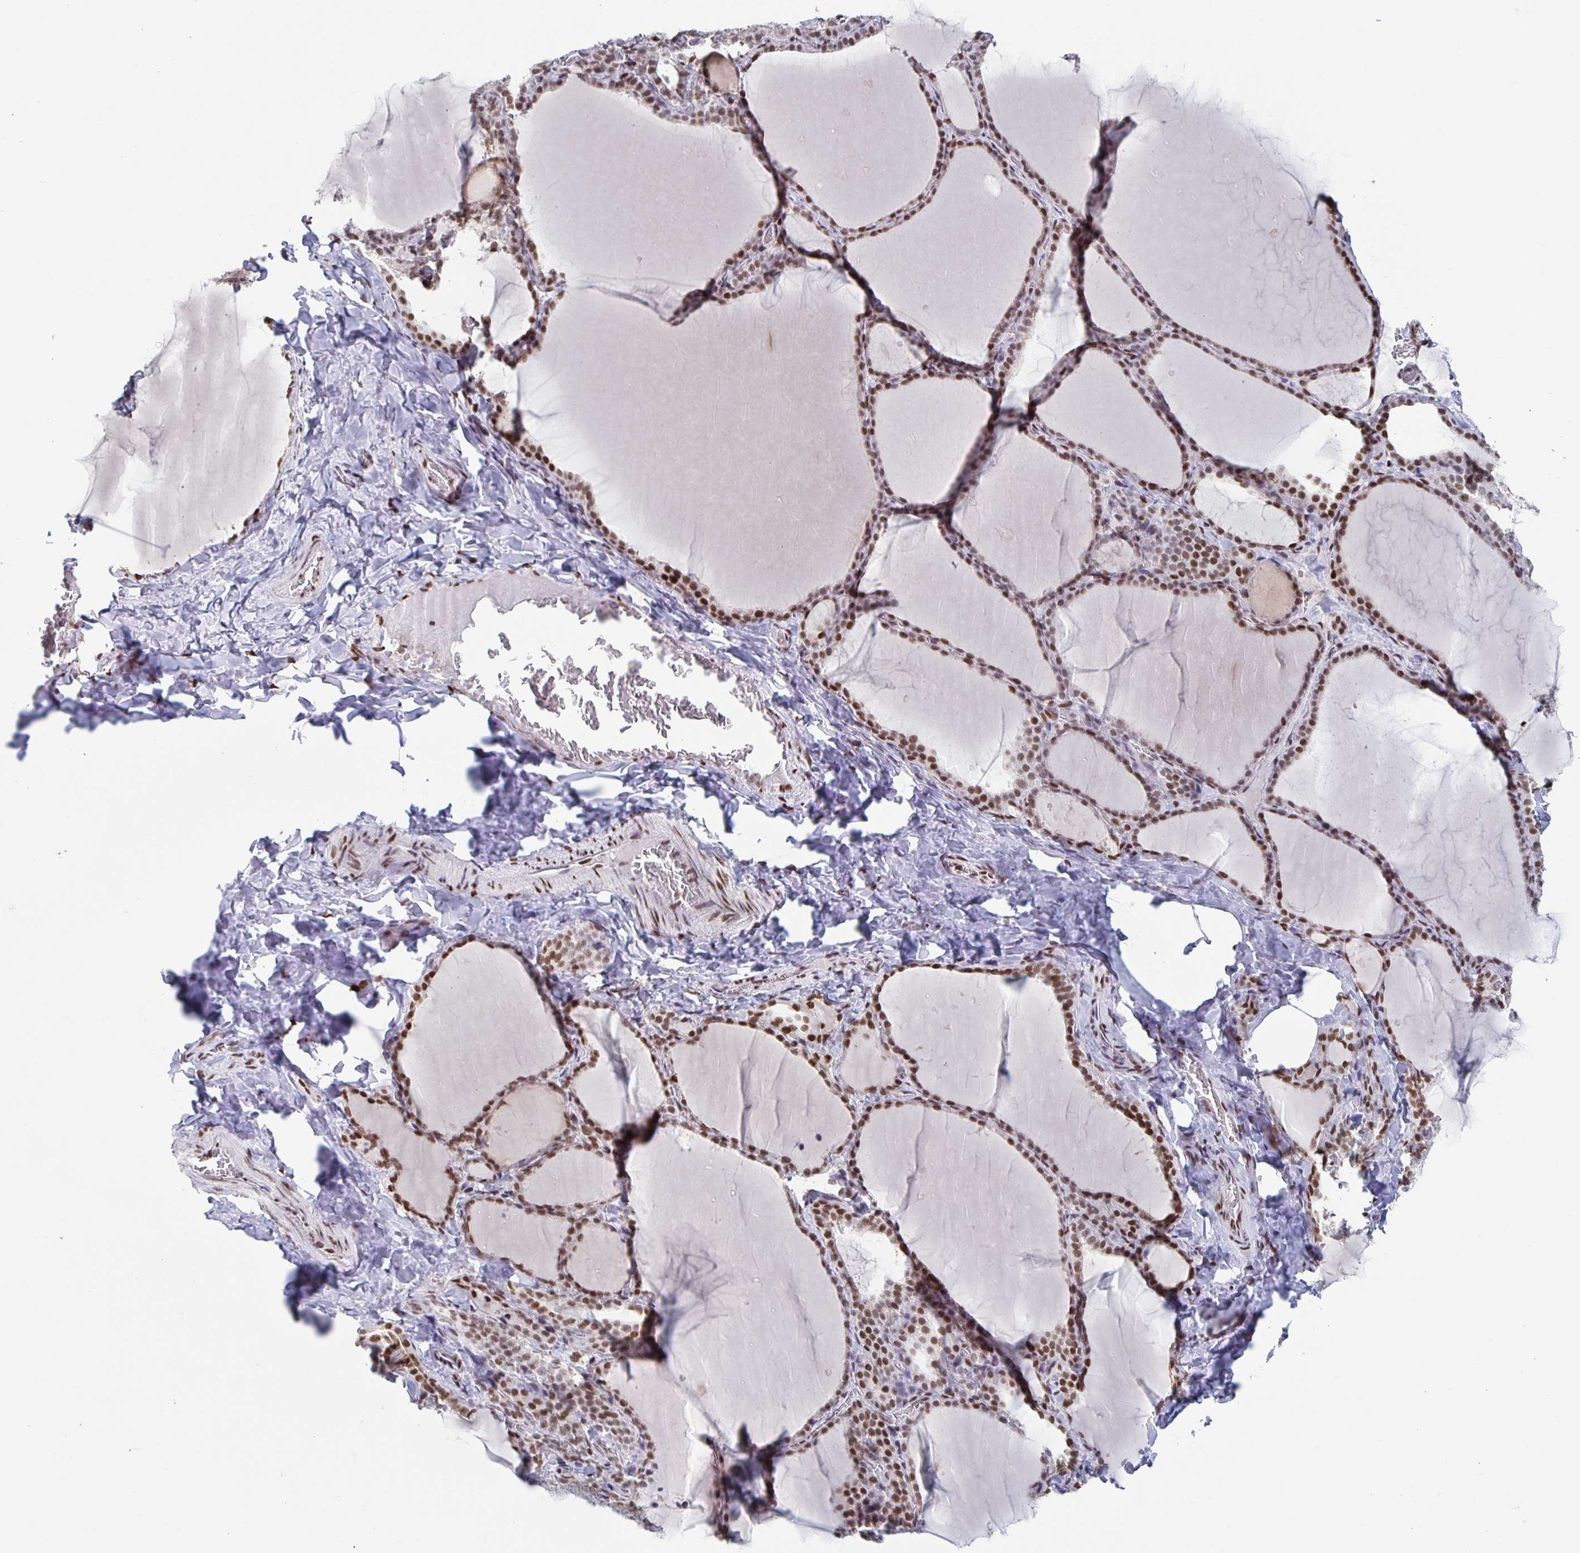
{"staining": {"intensity": "moderate", "quantity": ">75%", "location": "nuclear"}, "tissue": "thyroid gland", "cell_type": "Glandular cells", "image_type": "normal", "snomed": [{"axis": "morphology", "description": "Normal tissue, NOS"}, {"axis": "topography", "description": "Thyroid gland"}], "caption": "Brown immunohistochemical staining in normal thyroid gland demonstrates moderate nuclear positivity in about >75% of glandular cells.", "gene": "JUND", "patient": {"sex": "female", "age": 22}}